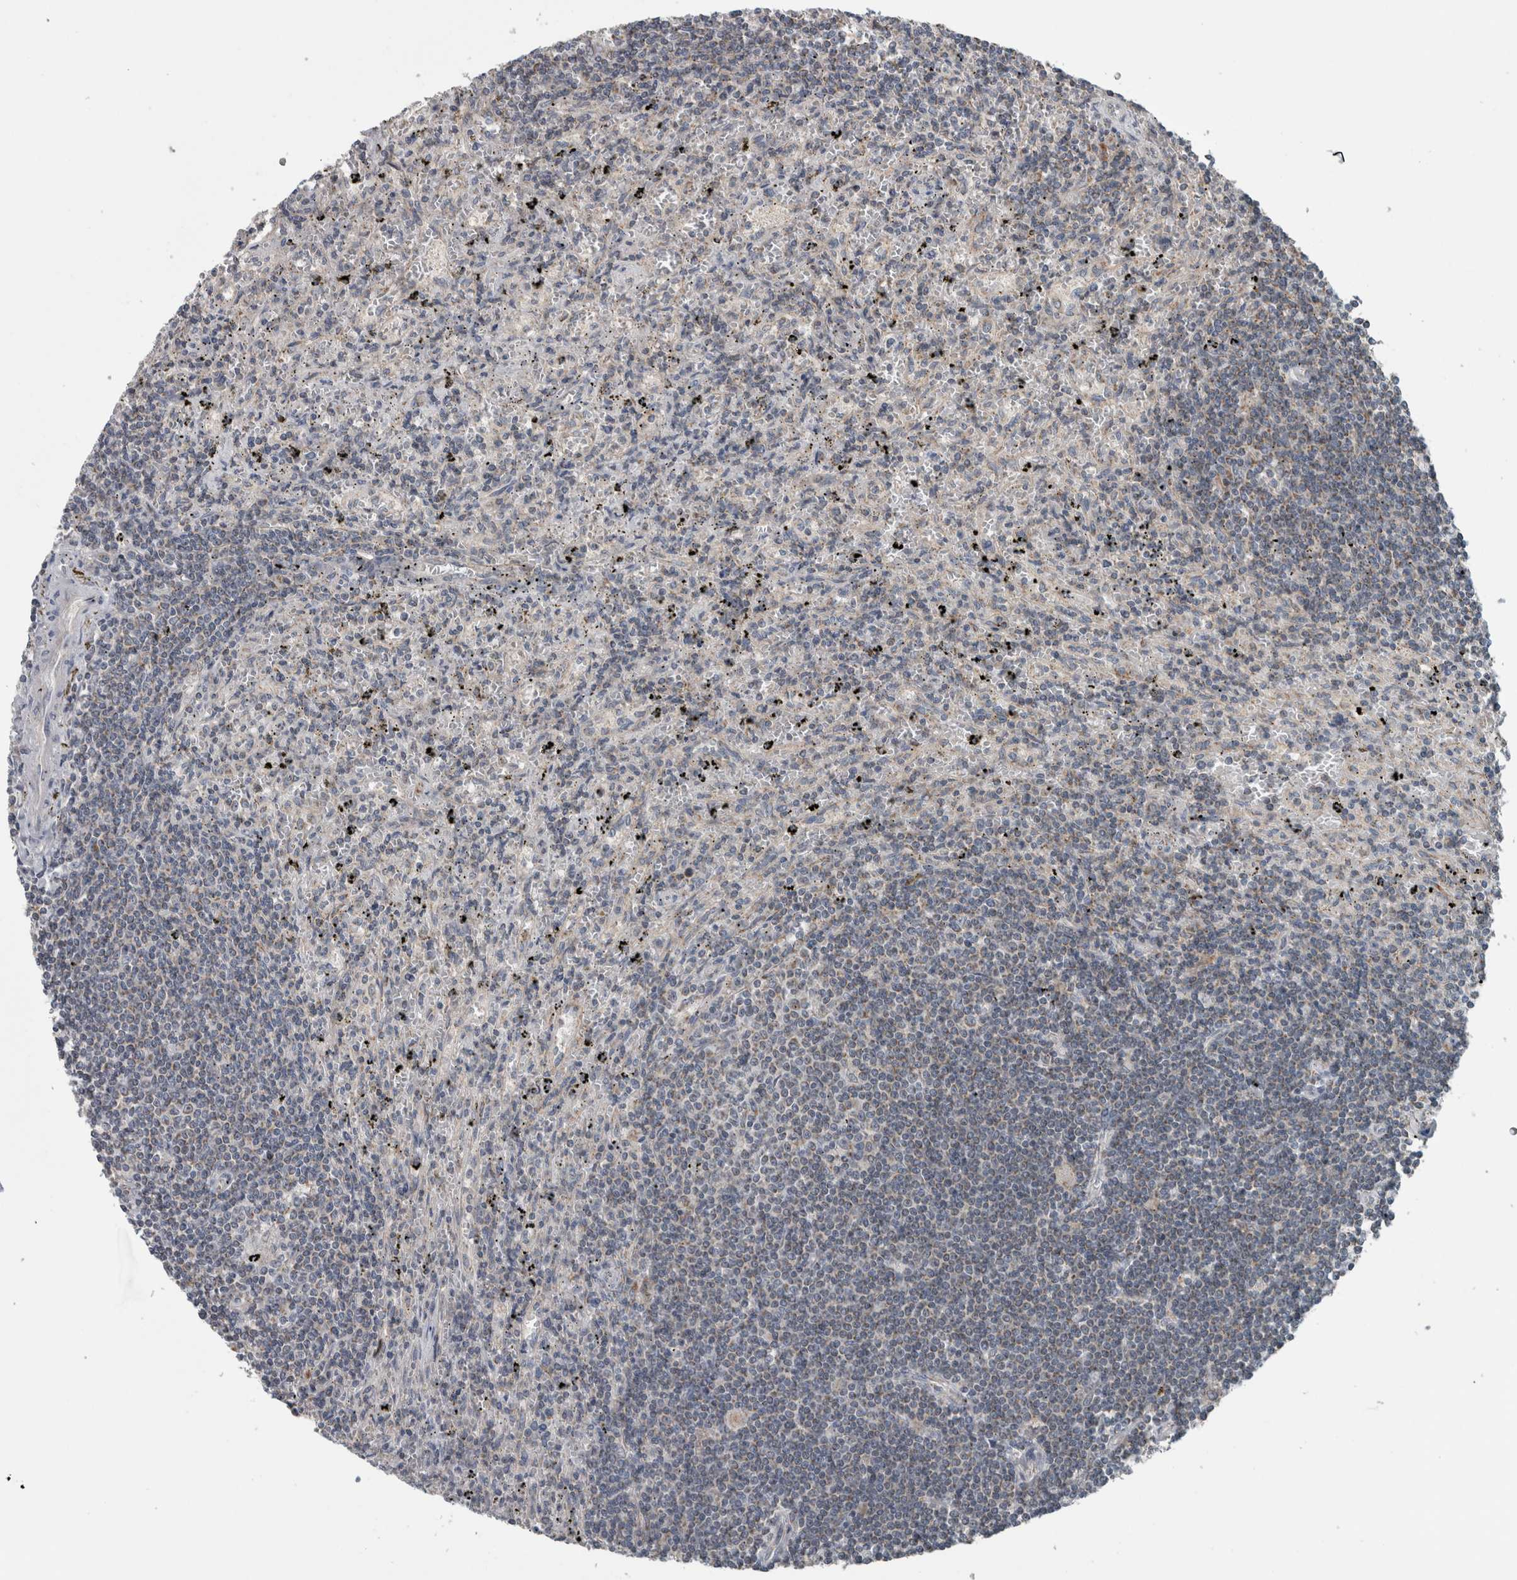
{"staining": {"intensity": "weak", "quantity": "<25%", "location": "cytoplasmic/membranous"}, "tissue": "lymphoma", "cell_type": "Tumor cells", "image_type": "cancer", "snomed": [{"axis": "morphology", "description": "Malignant lymphoma, non-Hodgkin's type, Low grade"}, {"axis": "topography", "description": "Spleen"}], "caption": "IHC photomicrograph of neoplastic tissue: lymphoma stained with DAB shows no significant protein staining in tumor cells.", "gene": "ARMC1", "patient": {"sex": "male", "age": 76}}